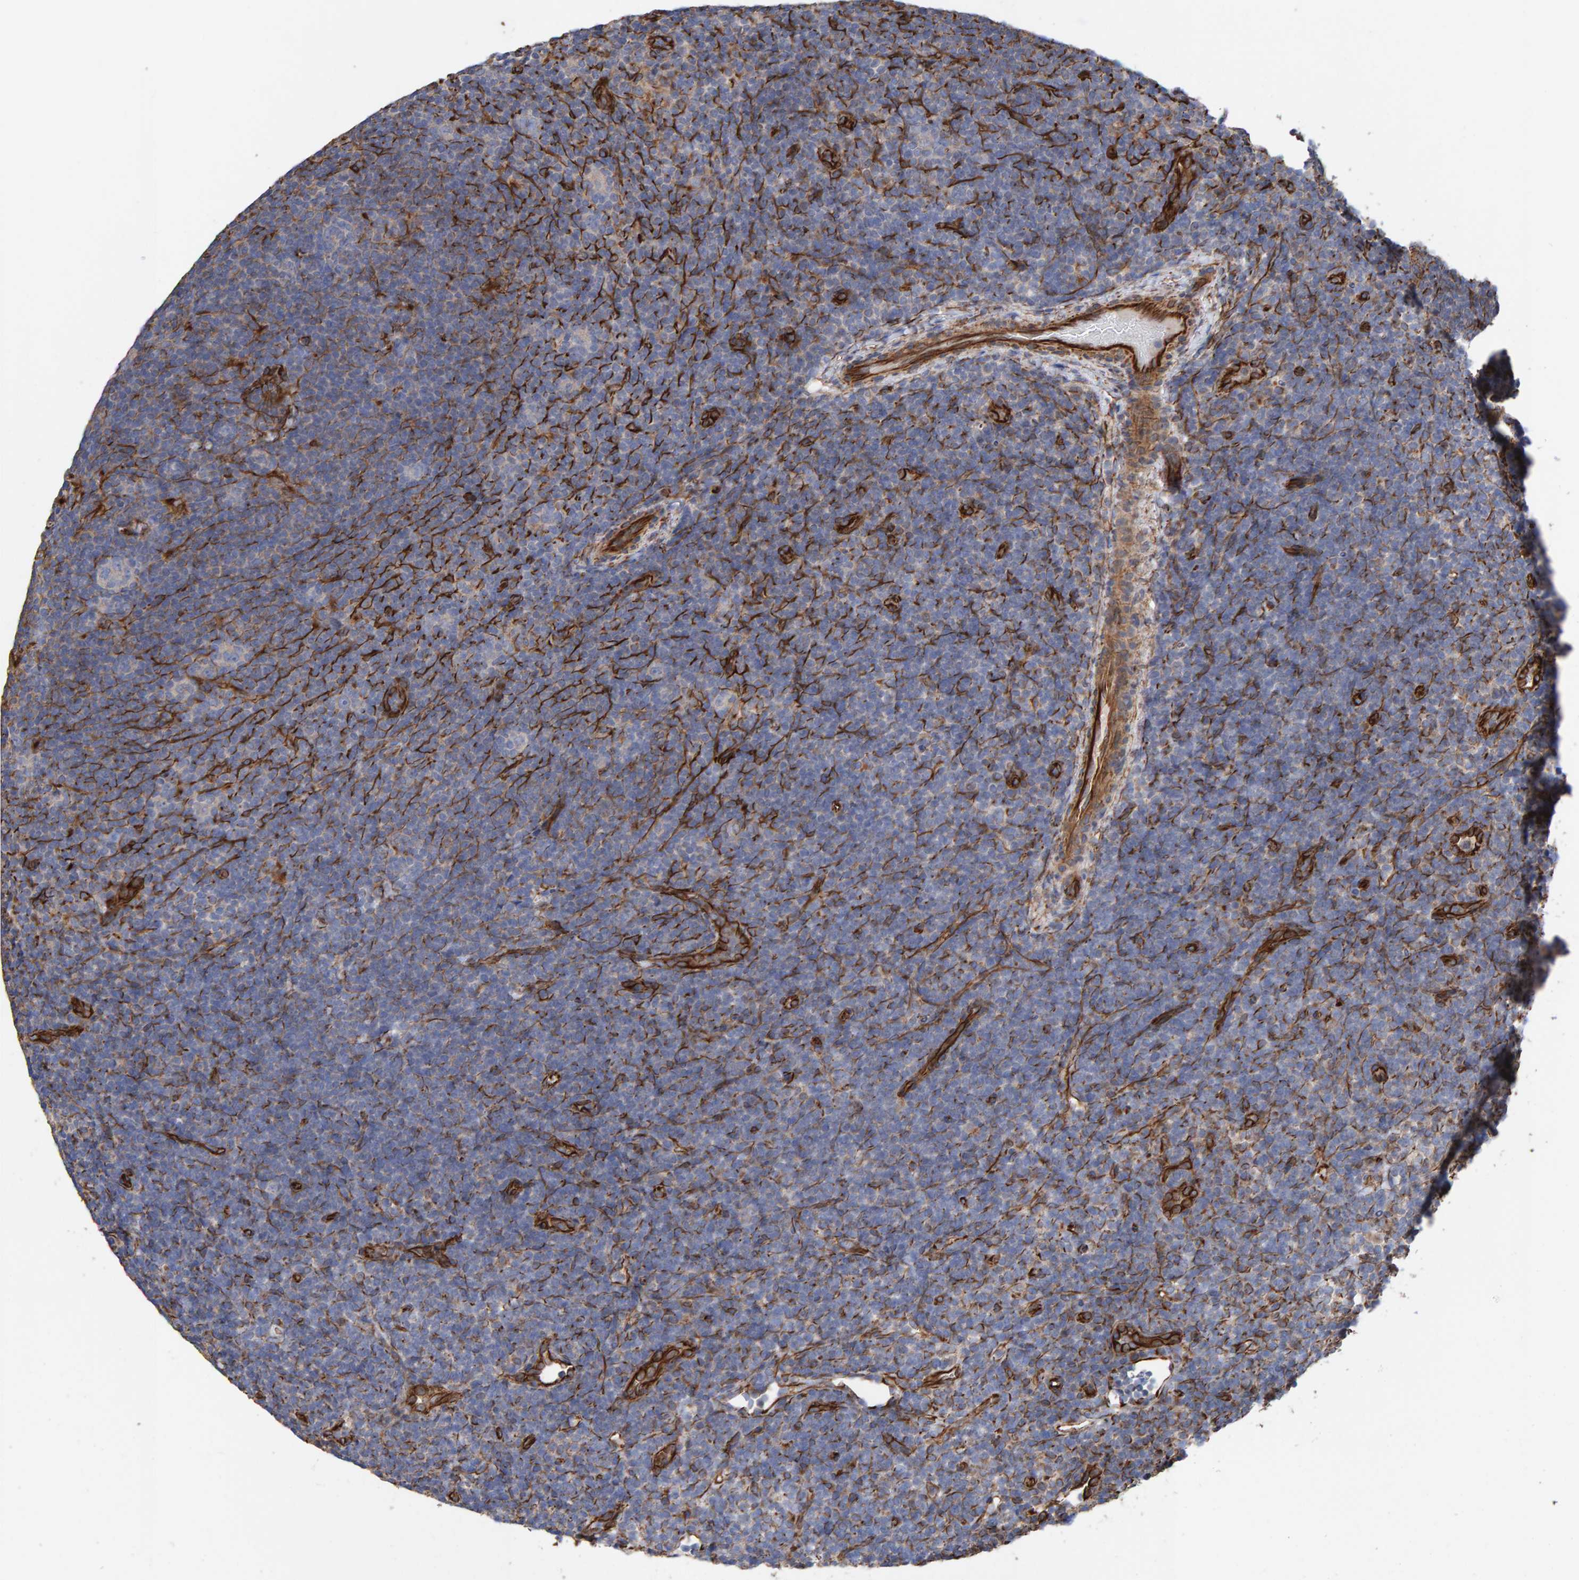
{"staining": {"intensity": "negative", "quantity": "none", "location": "none"}, "tissue": "lymphoma", "cell_type": "Tumor cells", "image_type": "cancer", "snomed": [{"axis": "morphology", "description": "Hodgkin's disease, NOS"}, {"axis": "topography", "description": "Lymph node"}], "caption": "This histopathology image is of Hodgkin's disease stained with immunohistochemistry (IHC) to label a protein in brown with the nuclei are counter-stained blue. There is no positivity in tumor cells.", "gene": "ZNF347", "patient": {"sex": "female", "age": 57}}